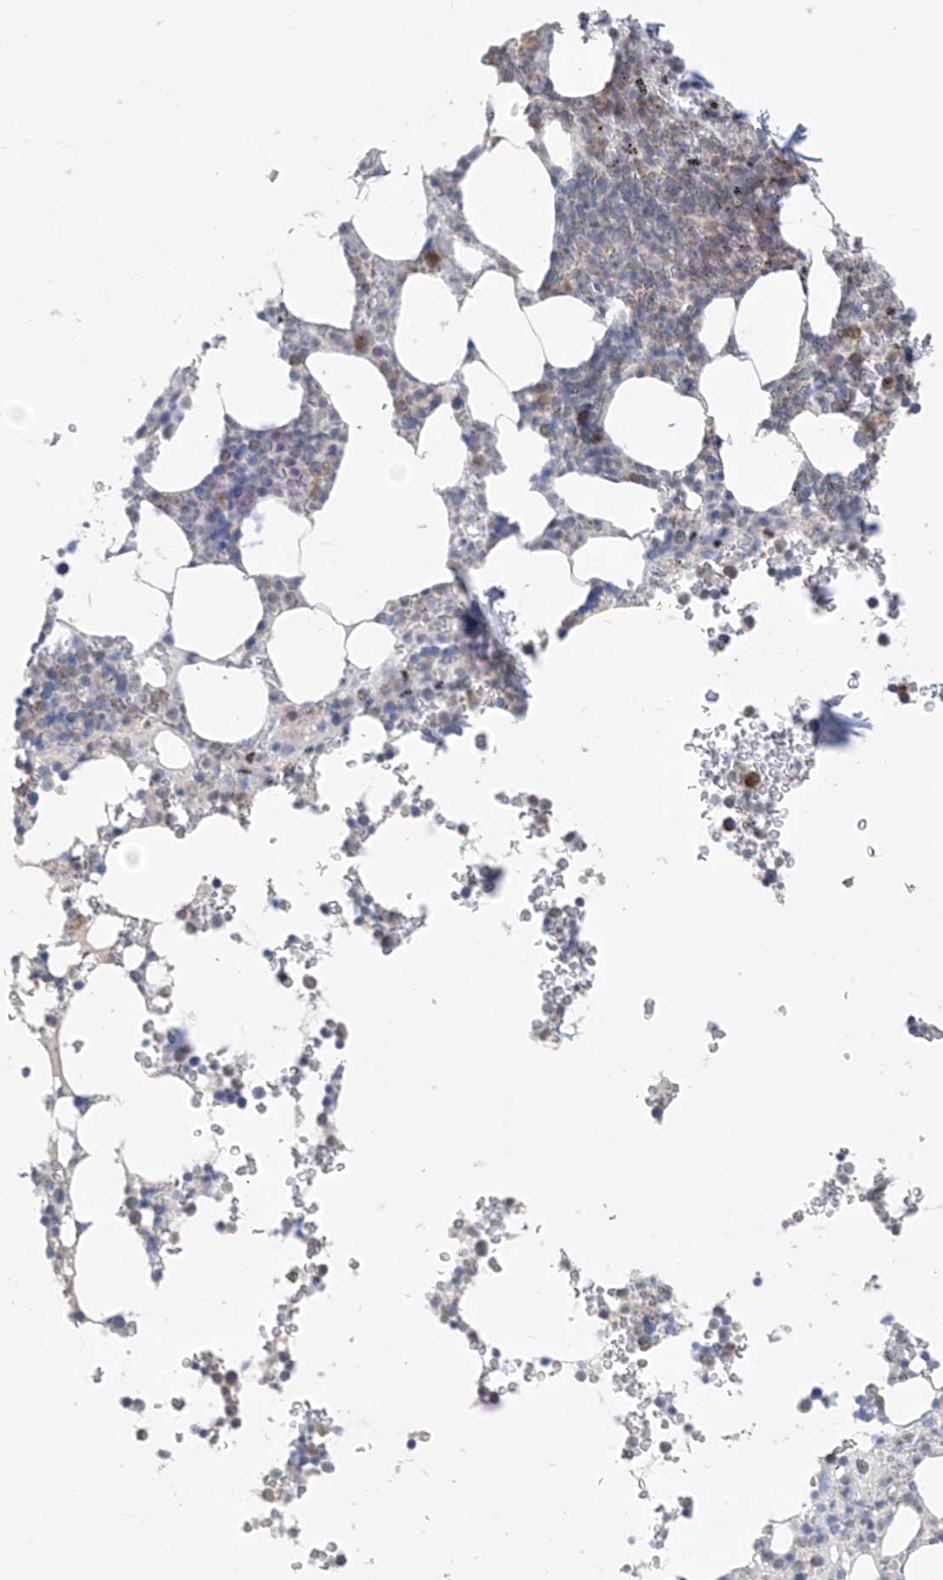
{"staining": {"intensity": "moderate", "quantity": "<25%", "location": "cytoplasmic/membranous"}, "tissue": "bone marrow", "cell_type": "Hematopoietic cells", "image_type": "normal", "snomed": [{"axis": "morphology", "description": "Normal tissue, NOS"}, {"axis": "topography", "description": "Bone marrow"}], "caption": "Protein expression analysis of unremarkable bone marrow reveals moderate cytoplasmic/membranous expression in about <25% of hematopoietic cells. Using DAB (brown) and hematoxylin (blue) stains, captured at high magnification using brightfield microscopy.", "gene": "RPL4", "patient": {"sex": "male", "age": 58}}